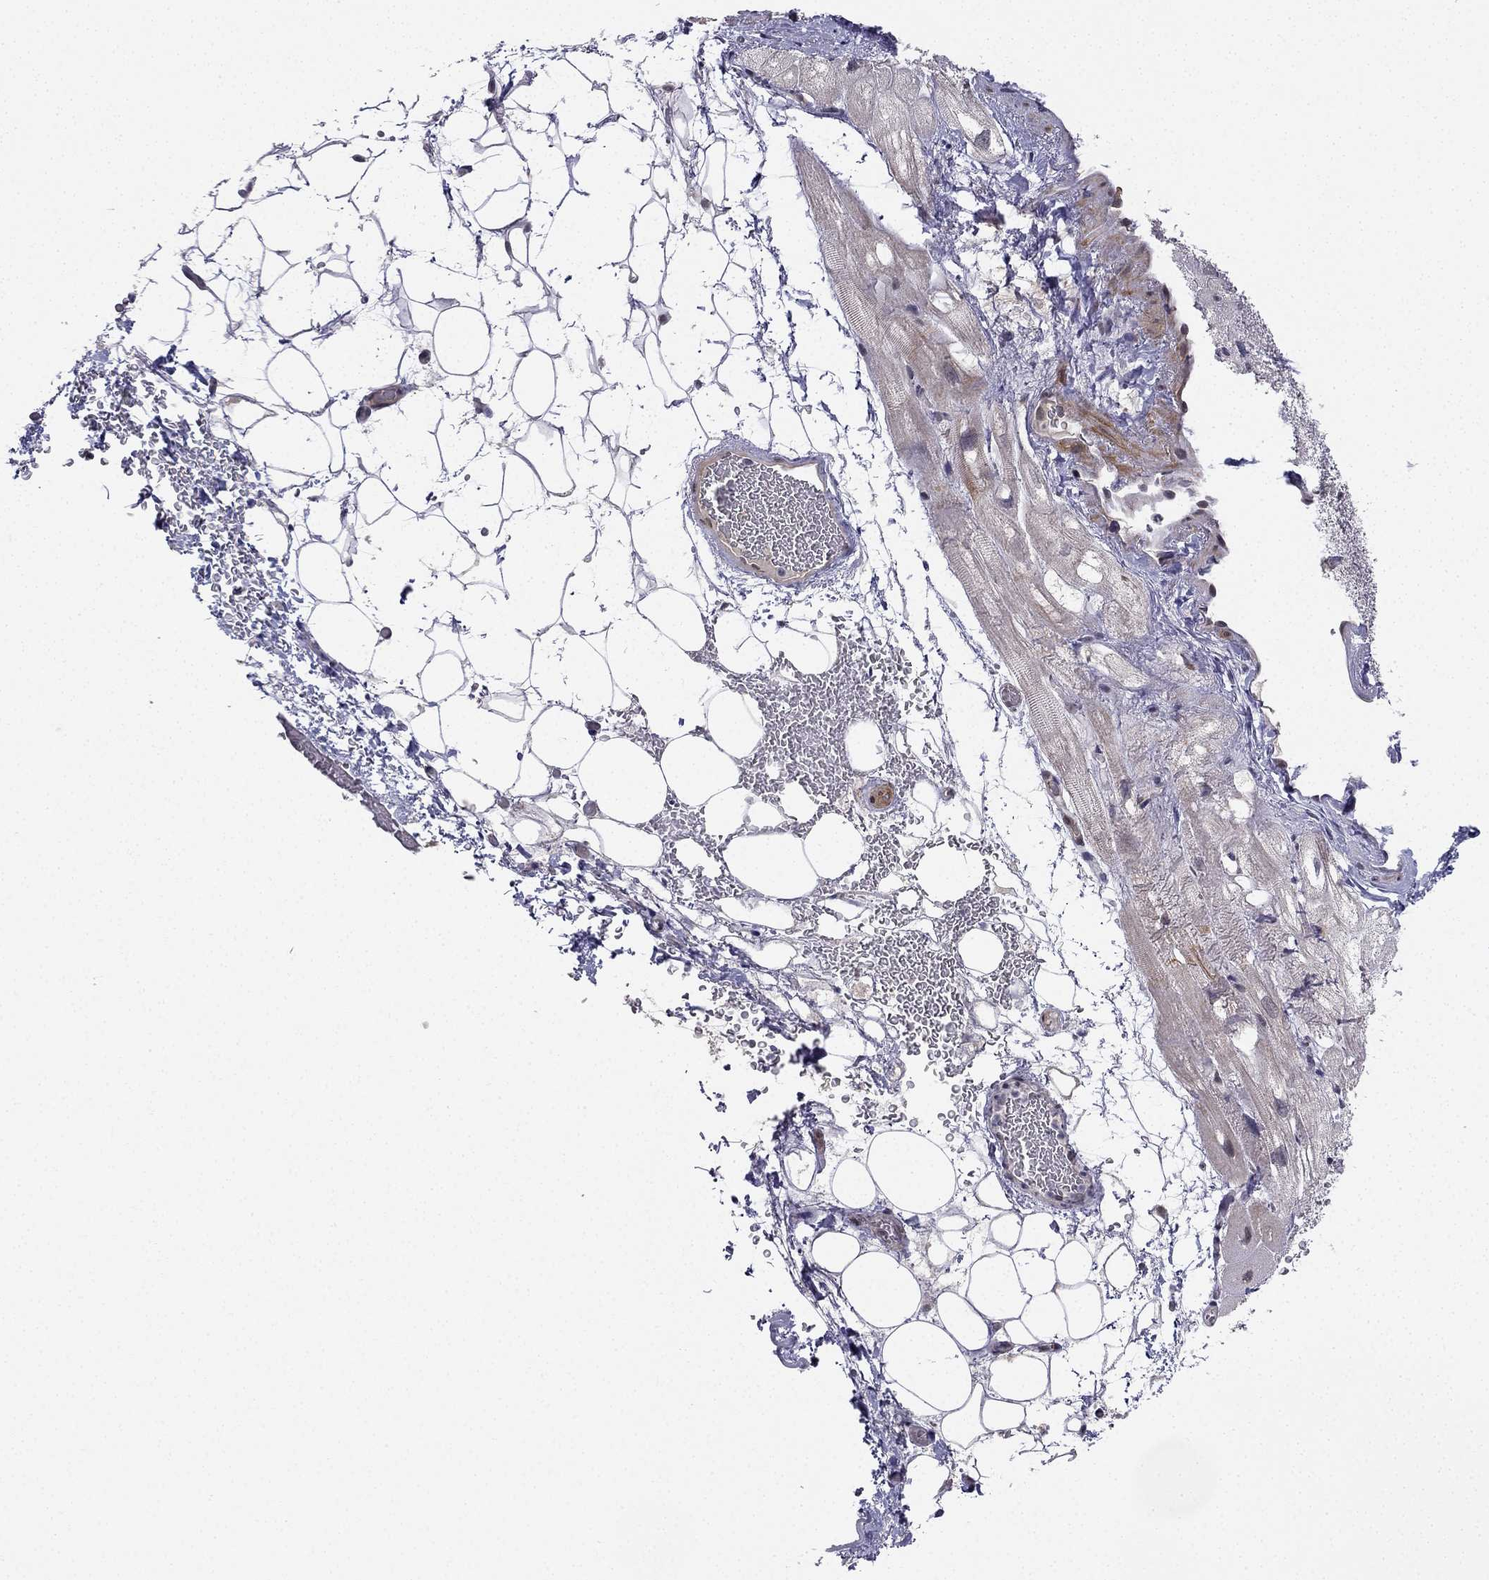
{"staining": {"intensity": "negative", "quantity": "none", "location": "none"}, "tissue": "heart muscle", "cell_type": "Cardiomyocytes", "image_type": "normal", "snomed": [{"axis": "morphology", "description": "Normal tissue, NOS"}, {"axis": "topography", "description": "Heart"}], "caption": "An immunohistochemistry photomicrograph of normal heart muscle is shown. There is no staining in cardiomyocytes of heart muscle. (Stains: DAB (3,3'-diaminobenzidine) IHC with hematoxylin counter stain, Microscopy: brightfield microscopy at high magnification).", "gene": "CHST8", "patient": {"sex": "male", "age": 61}}